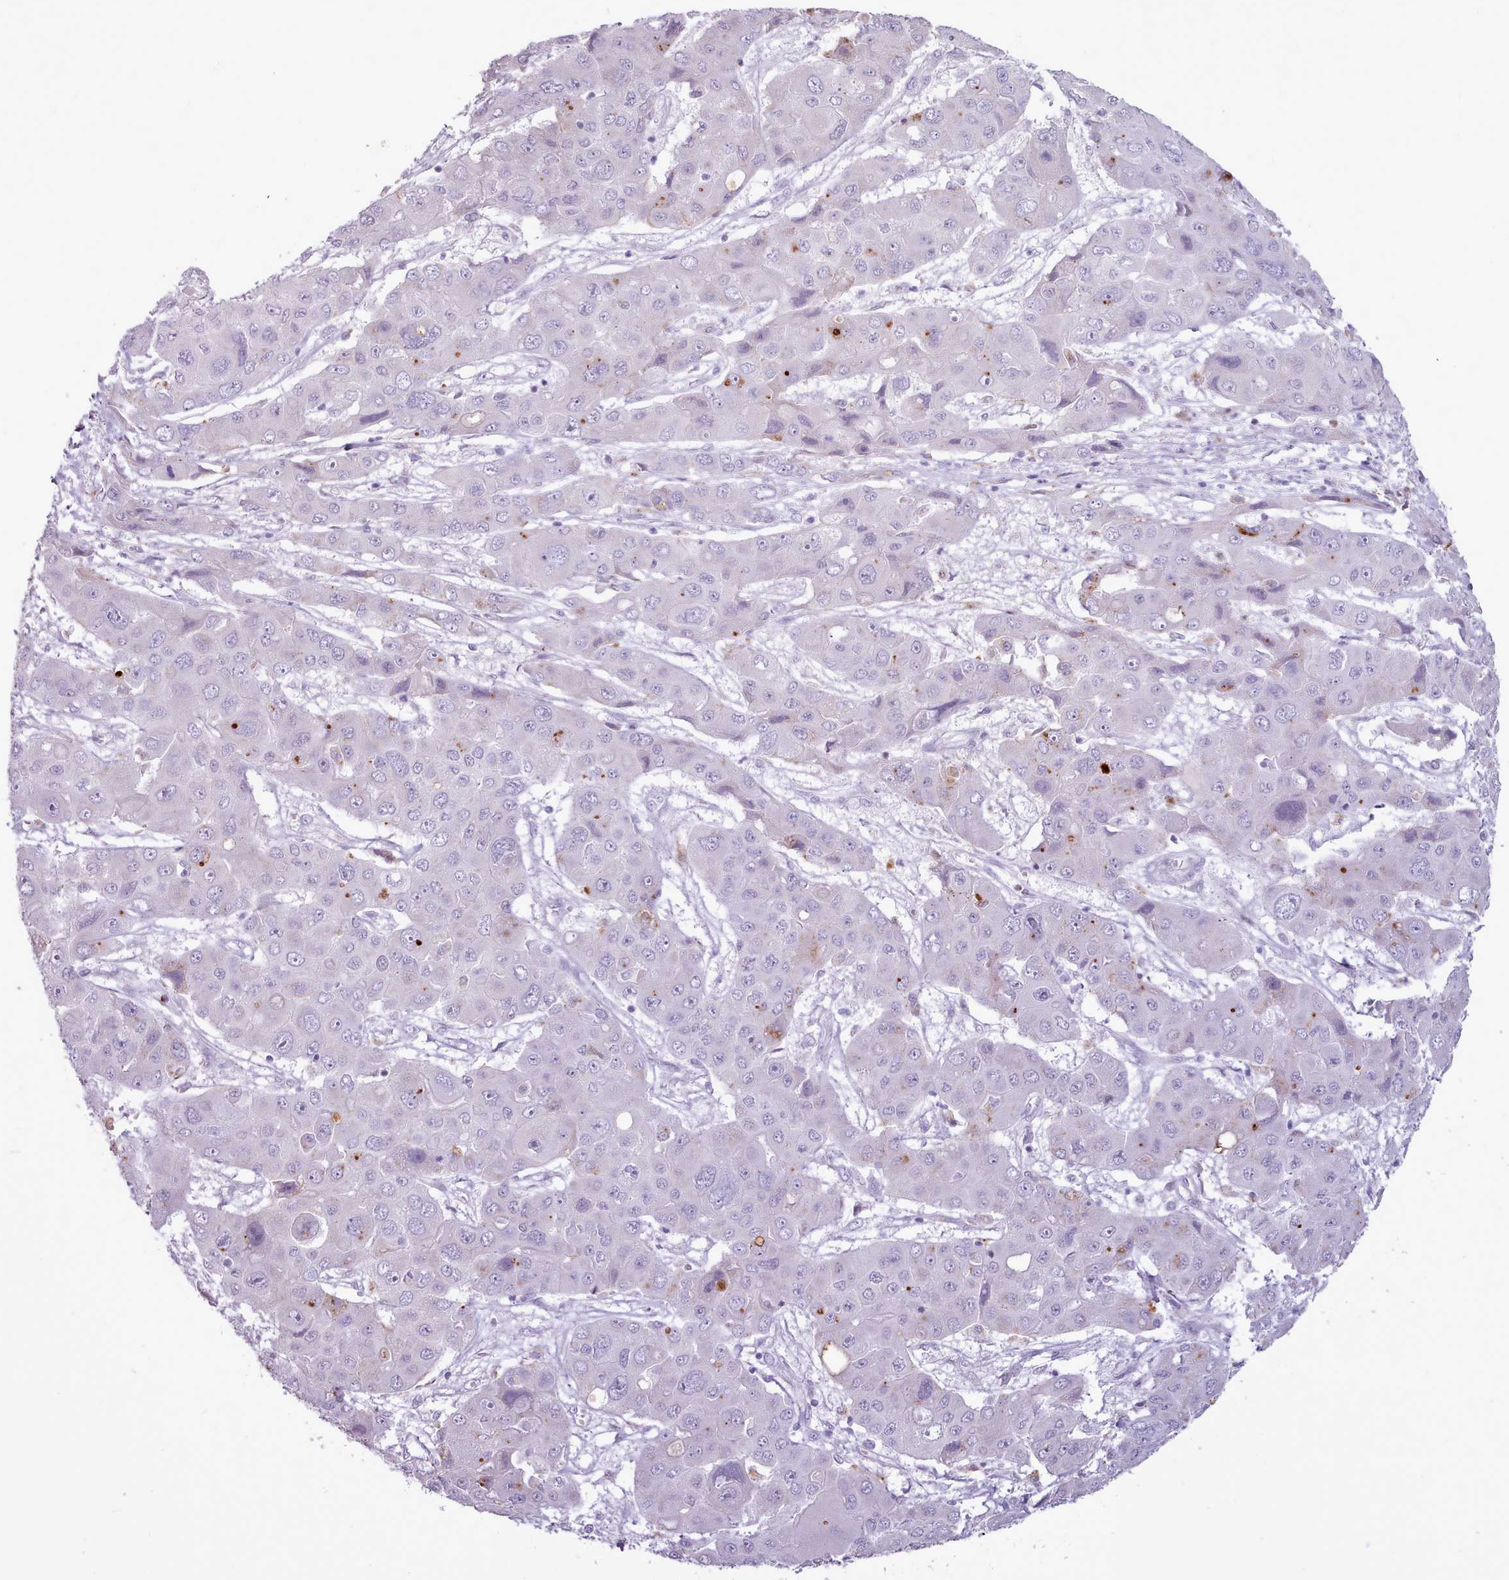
{"staining": {"intensity": "negative", "quantity": "none", "location": "none"}, "tissue": "liver cancer", "cell_type": "Tumor cells", "image_type": "cancer", "snomed": [{"axis": "morphology", "description": "Cholangiocarcinoma"}, {"axis": "topography", "description": "Liver"}], "caption": "Immunohistochemistry photomicrograph of liver cancer (cholangiocarcinoma) stained for a protein (brown), which shows no positivity in tumor cells. (Brightfield microscopy of DAB (3,3'-diaminobenzidine) immunohistochemistry at high magnification).", "gene": "ATRAID", "patient": {"sex": "male", "age": 67}}